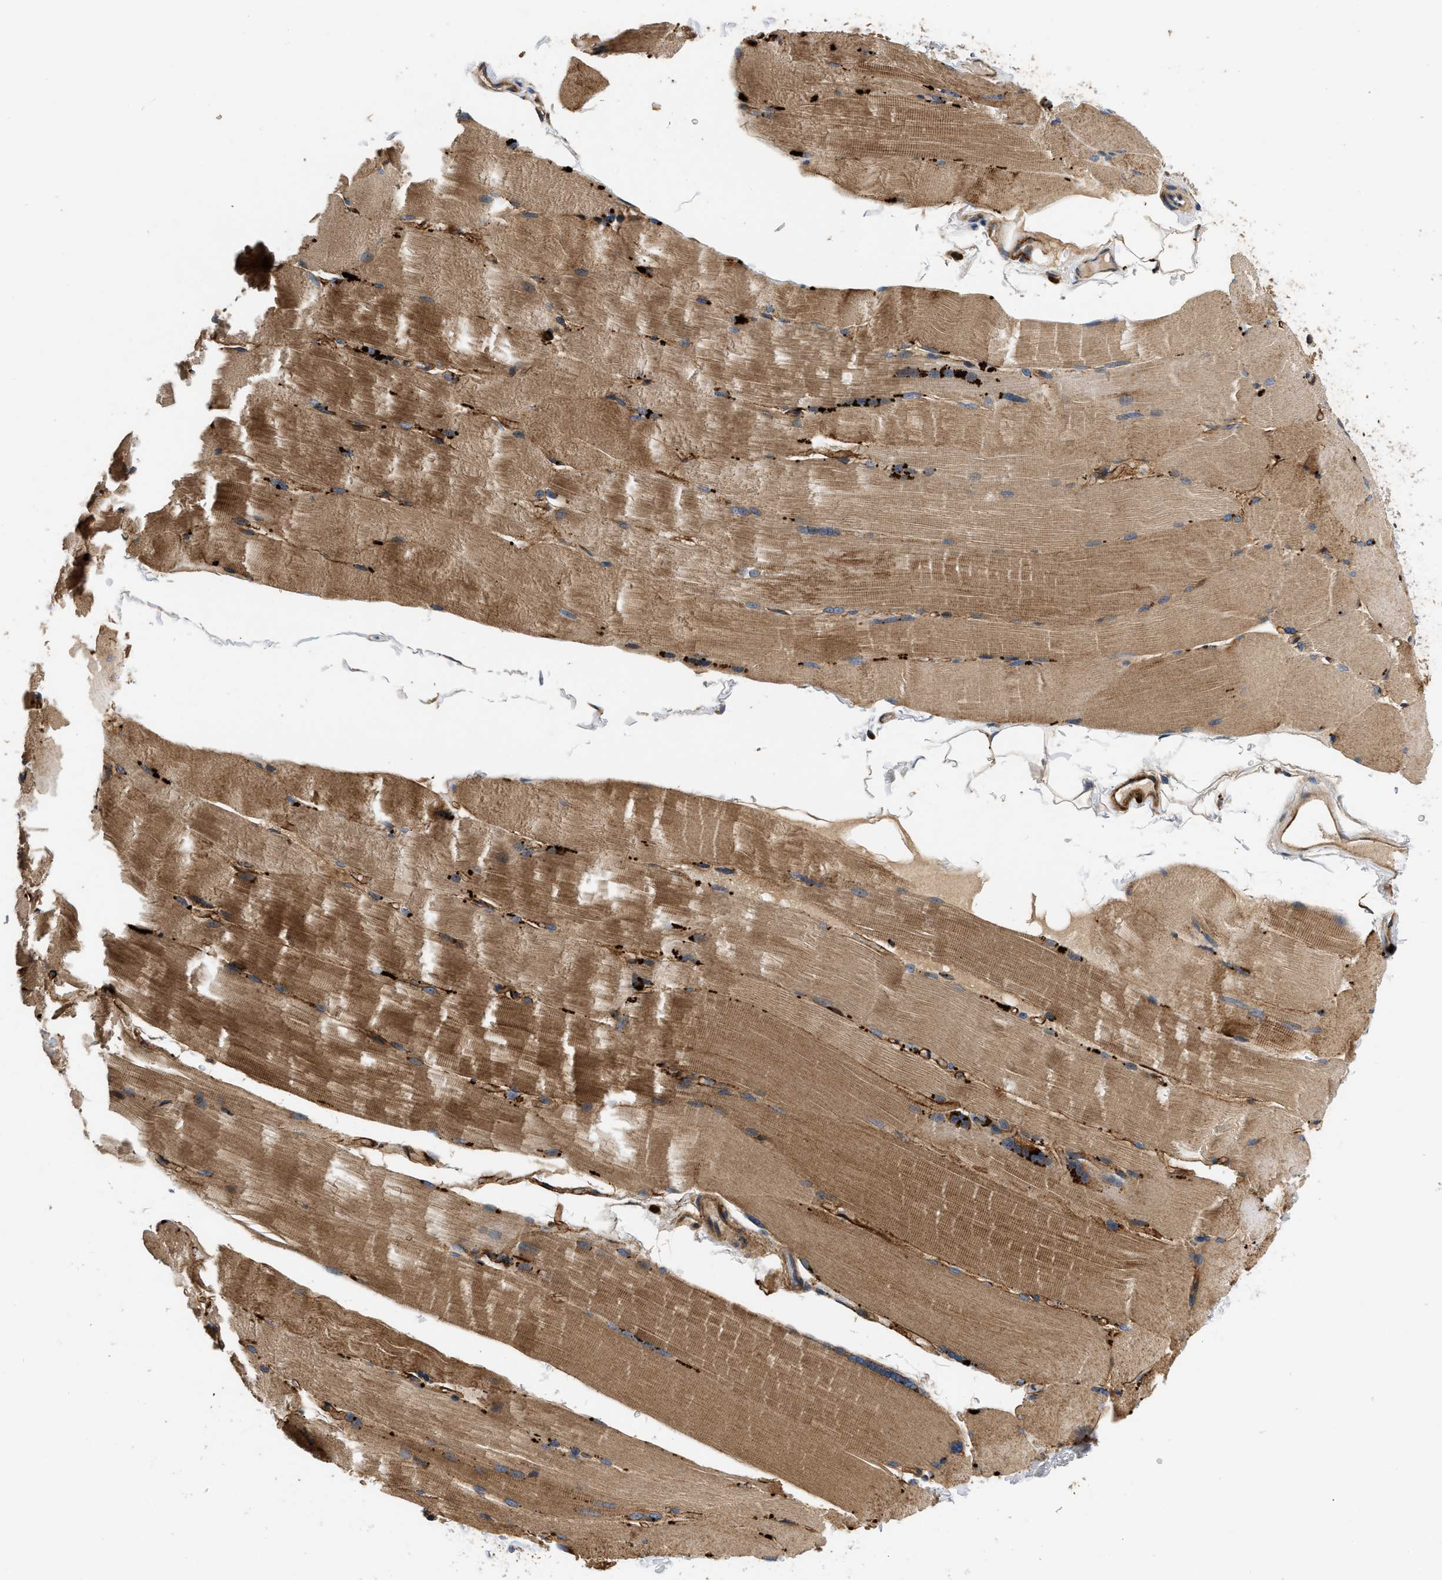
{"staining": {"intensity": "strong", "quantity": ">75%", "location": "cytoplasmic/membranous"}, "tissue": "skeletal muscle", "cell_type": "Myocytes", "image_type": "normal", "snomed": [{"axis": "morphology", "description": "Normal tissue, NOS"}, {"axis": "topography", "description": "Skin"}, {"axis": "topography", "description": "Skeletal muscle"}], "caption": "High-power microscopy captured an IHC photomicrograph of normal skeletal muscle, revealing strong cytoplasmic/membranous staining in approximately >75% of myocytes. The staining is performed using DAB brown chromogen to label protein expression. The nuclei are counter-stained blue using hematoxylin.", "gene": "NME6", "patient": {"sex": "male", "age": 83}}